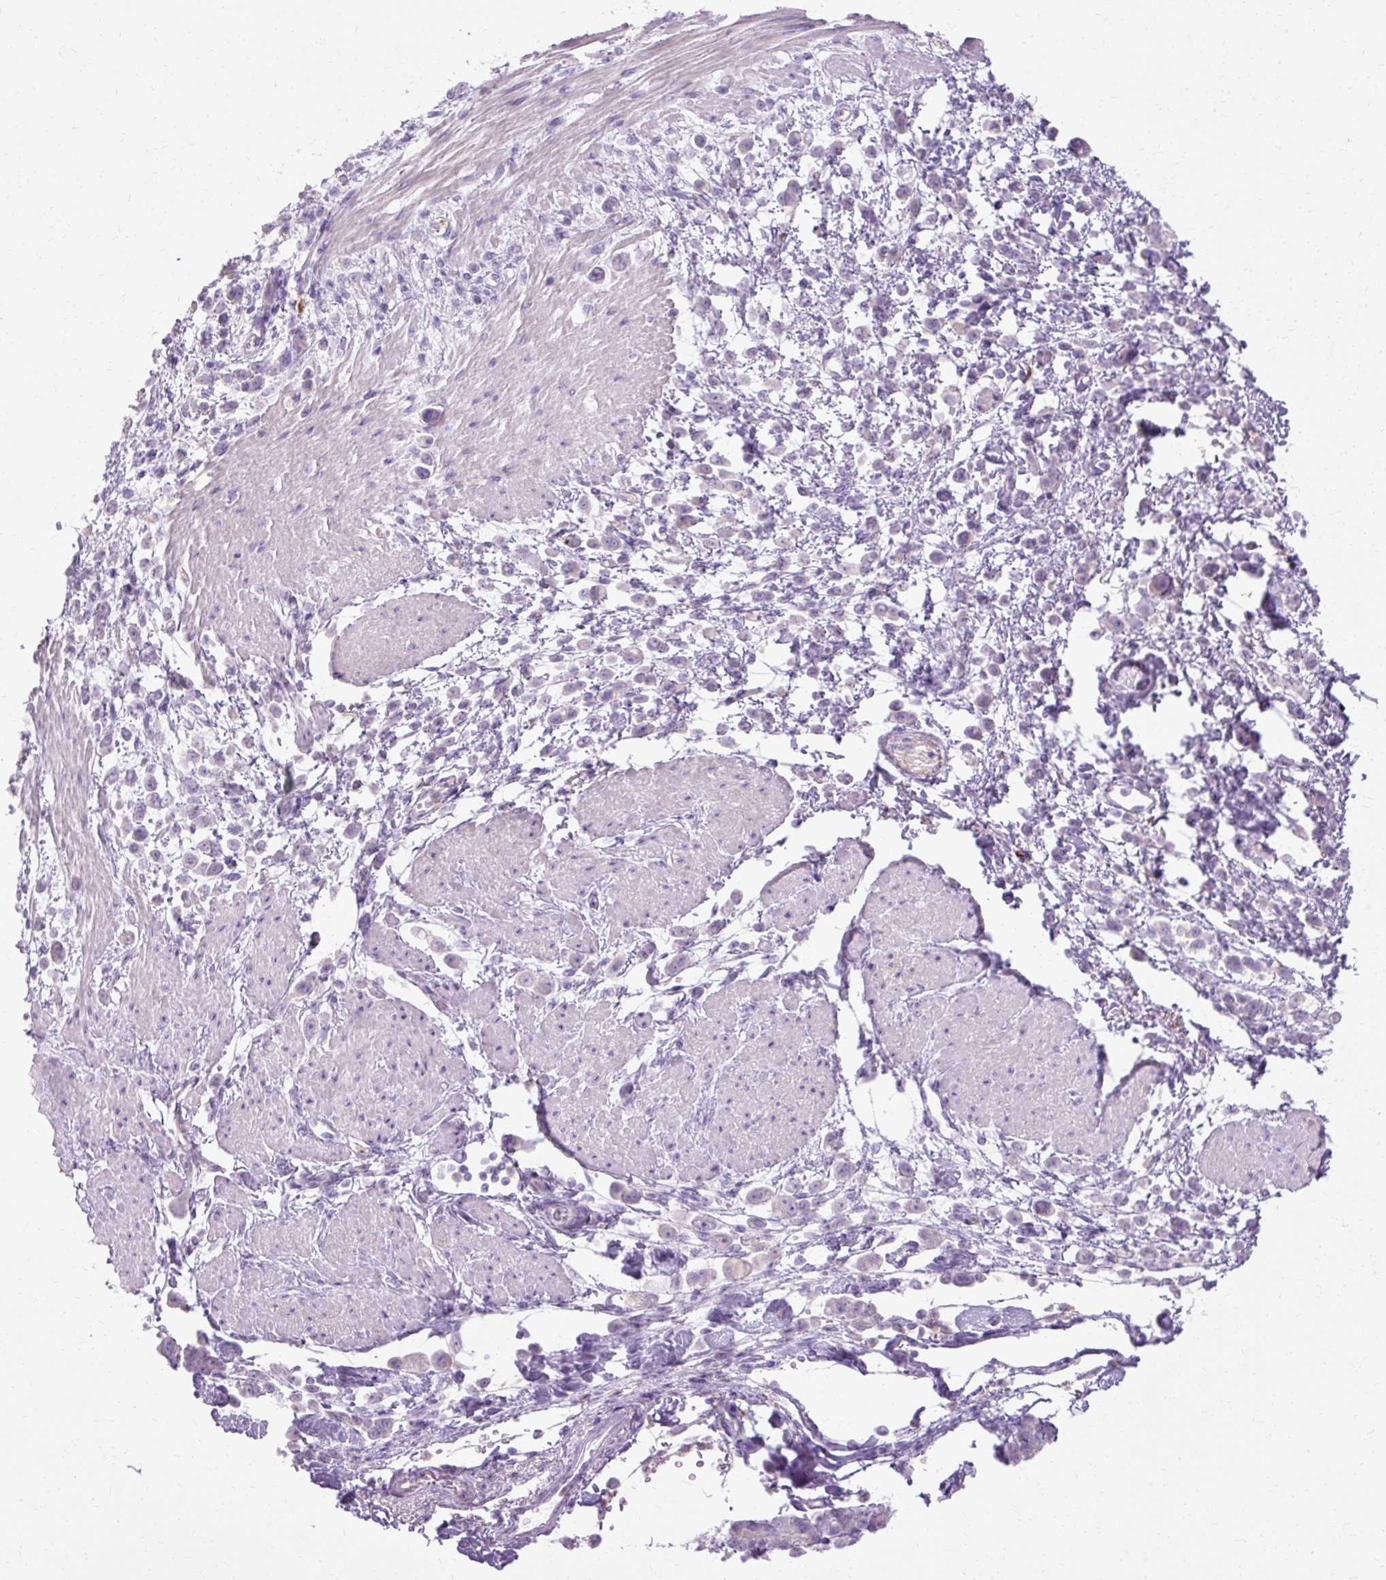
{"staining": {"intensity": "negative", "quantity": "none", "location": "none"}, "tissue": "pancreatic cancer", "cell_type": "Tumor cells", "image_type": "cancer", "snomed": [{"axis": "morphology", "description": "Normal tissue, NOS"}, {"axis": "morphology", "description": "Adenocarcinoma, NOS"}, {"axis": "topography", "description": "Pancreas"}], "caption": "A photomicrograph of adenocarcinoma (pancreatic) stained for a protein demonstrates no brown staining in tumor cells.", "gene": "HSD11B1", "patient": {"sex": "female", "age": 64}}